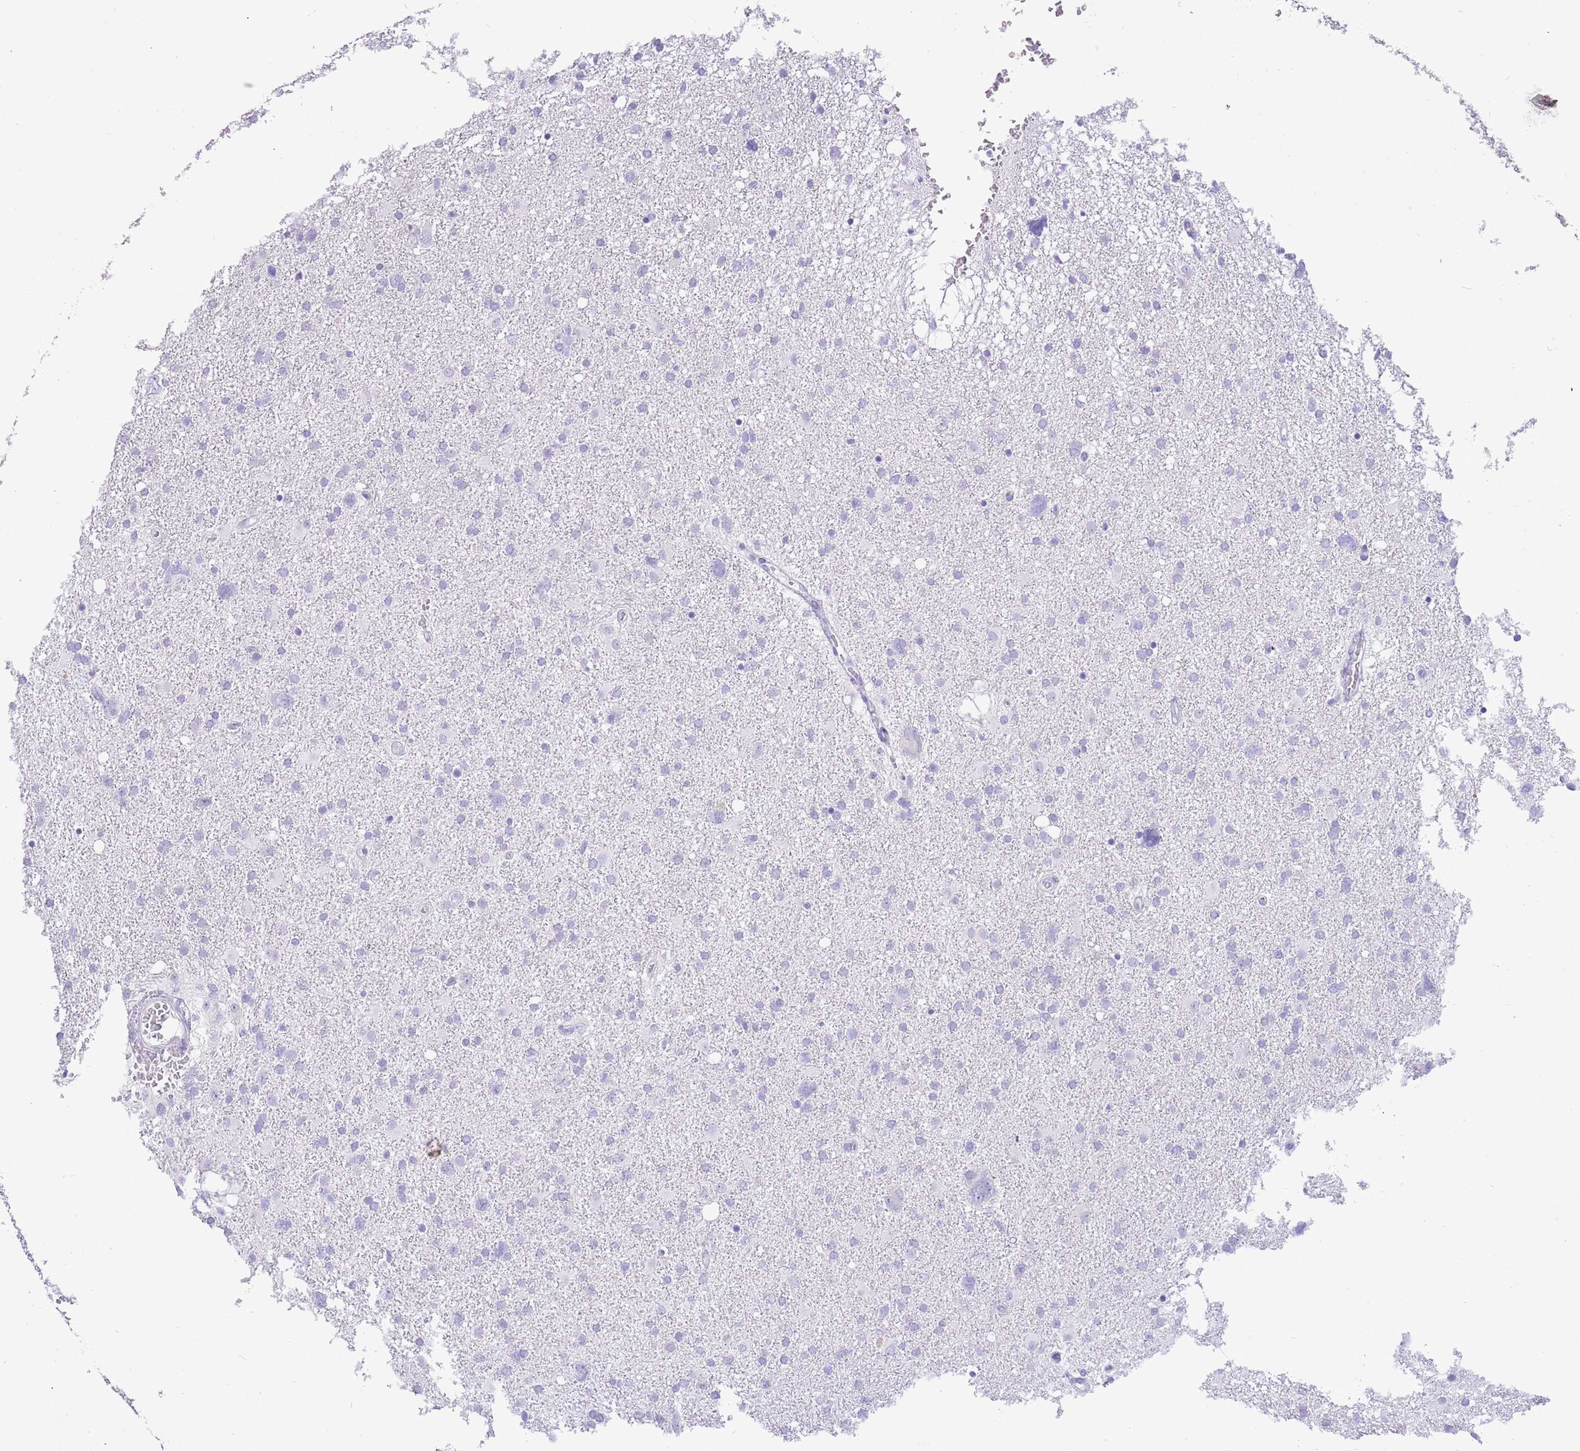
{"staining": {"intensity": "negative", "quantity": "none", "location": "none"}, "tissue": "glioma", "cell_type": "Tumor cells", "image_type": "cancer", "snomed": [{"axis": "morphology", "description": "Glioma, malignant, High grade"}, {"axis": "topography", "description": "Brain"}], "caption": "Immunohistochemistry micrograph of glioma stained for a protein (brown), which demonstrates no positivity in tumor cells. Brightfield microscopy of IHC stained with DAB (brown) and hematoxylin (blue), captured at high magnification.", "gene": "R3HDM4", "patient": {"sex": "male", "age": 61}}